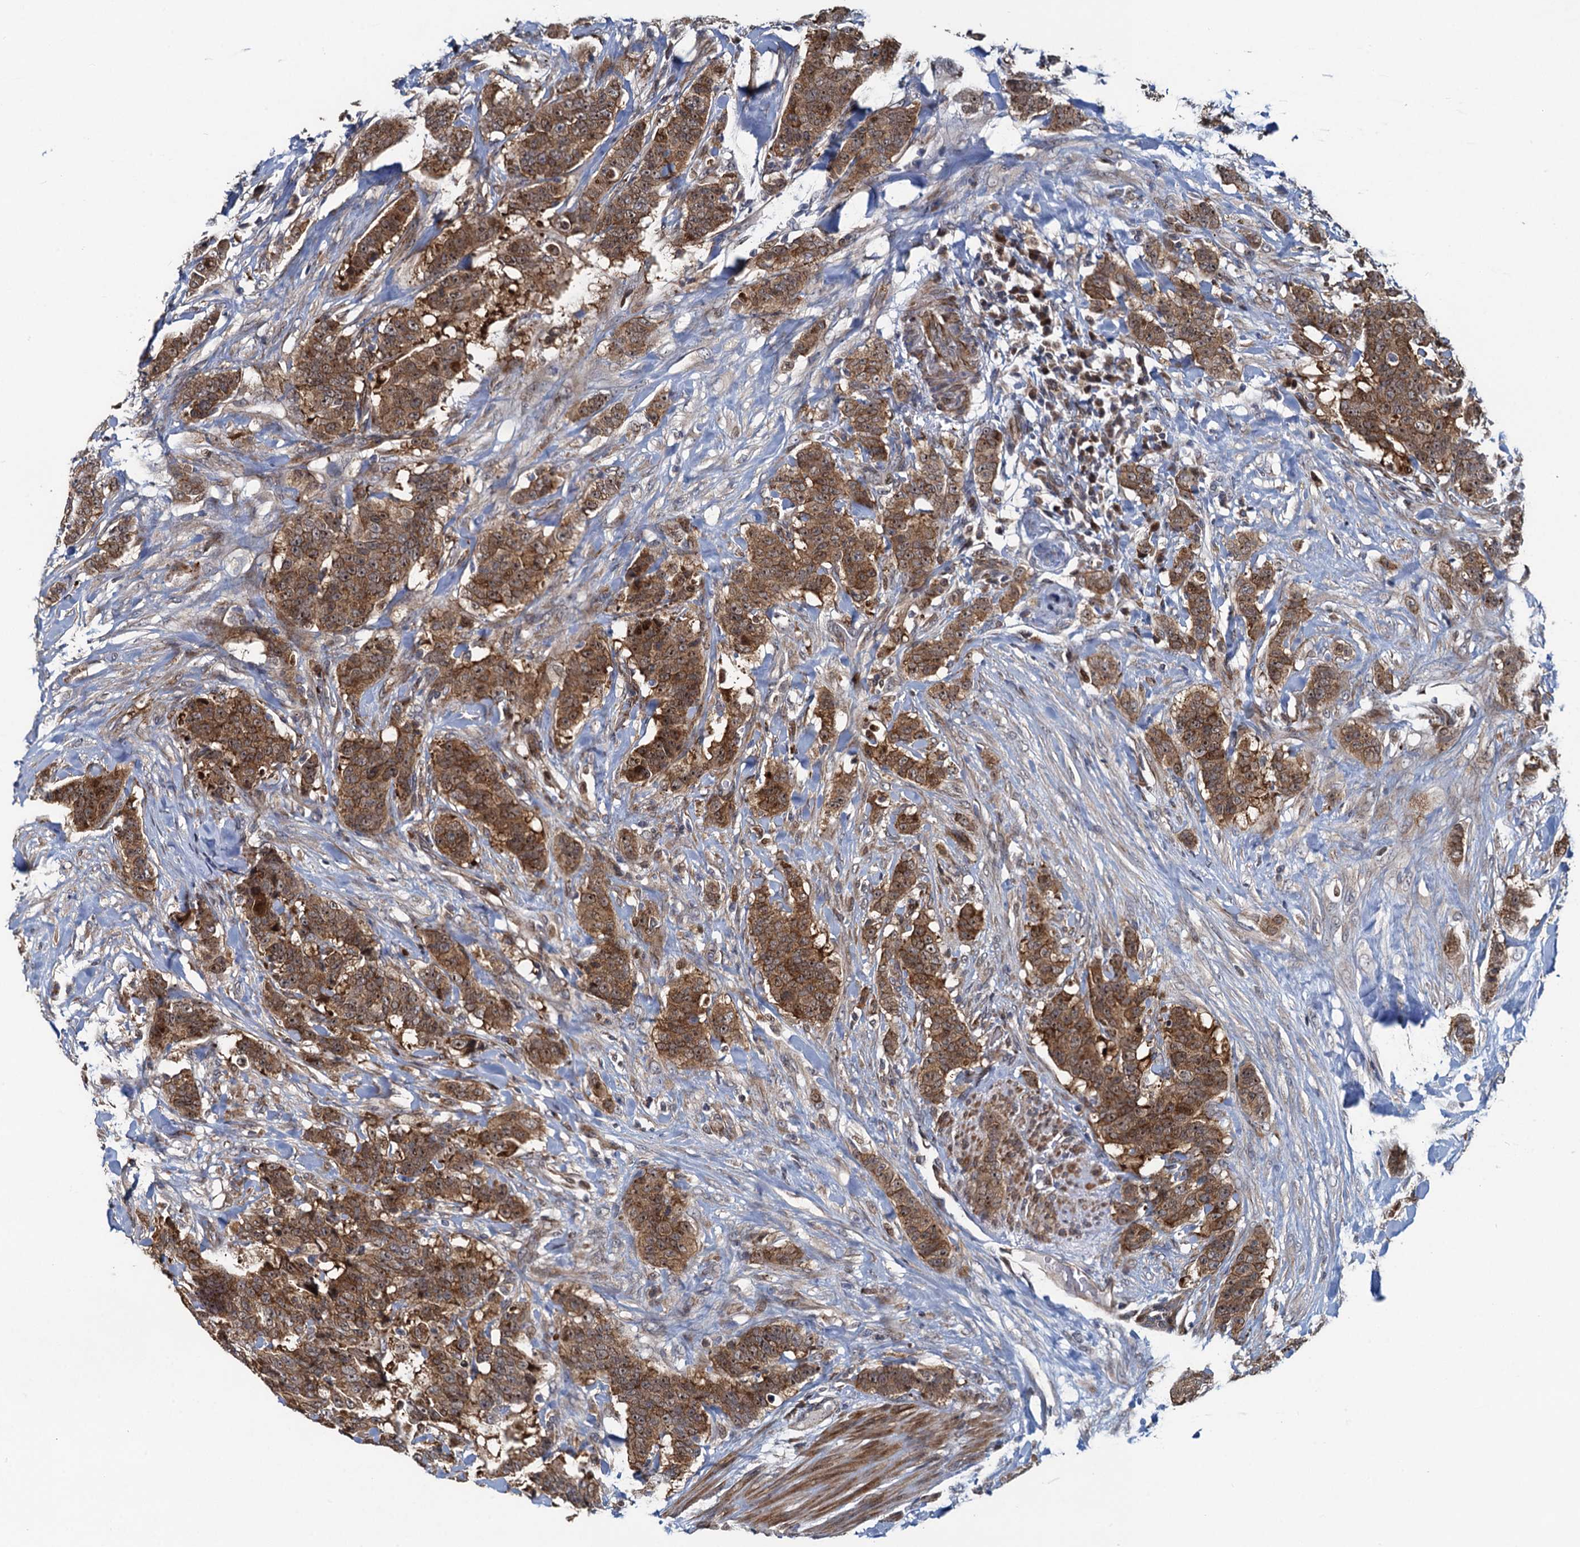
{"staining": {"intensity": "moderate", "quantity": ">75%", "location": "cytoplasmic/membranous,nuclear"}, "tissue": "breast cancer", "cell_type": "Tumor cells", "image_type": "cancer", "snomed": [{"axis": "morphology", "description": "Duct carcinoma"}, {"axis": "topography", "description": "Breast"}], "caption": "Immunohistochemistry photomicrograph of neoplastic tissue: infiltrating ductal carcinoma (breast) stained using immunohistochemistry displays medium levels of moderate protein expression localized specifically in the cytoplasmic/membranous and nuclear of tumor cells, appearing as a cytoplasmic/membranous and nuclear brown color.", "gene": "ATOSA", "patient": {"sex": "female", "age": 40}}